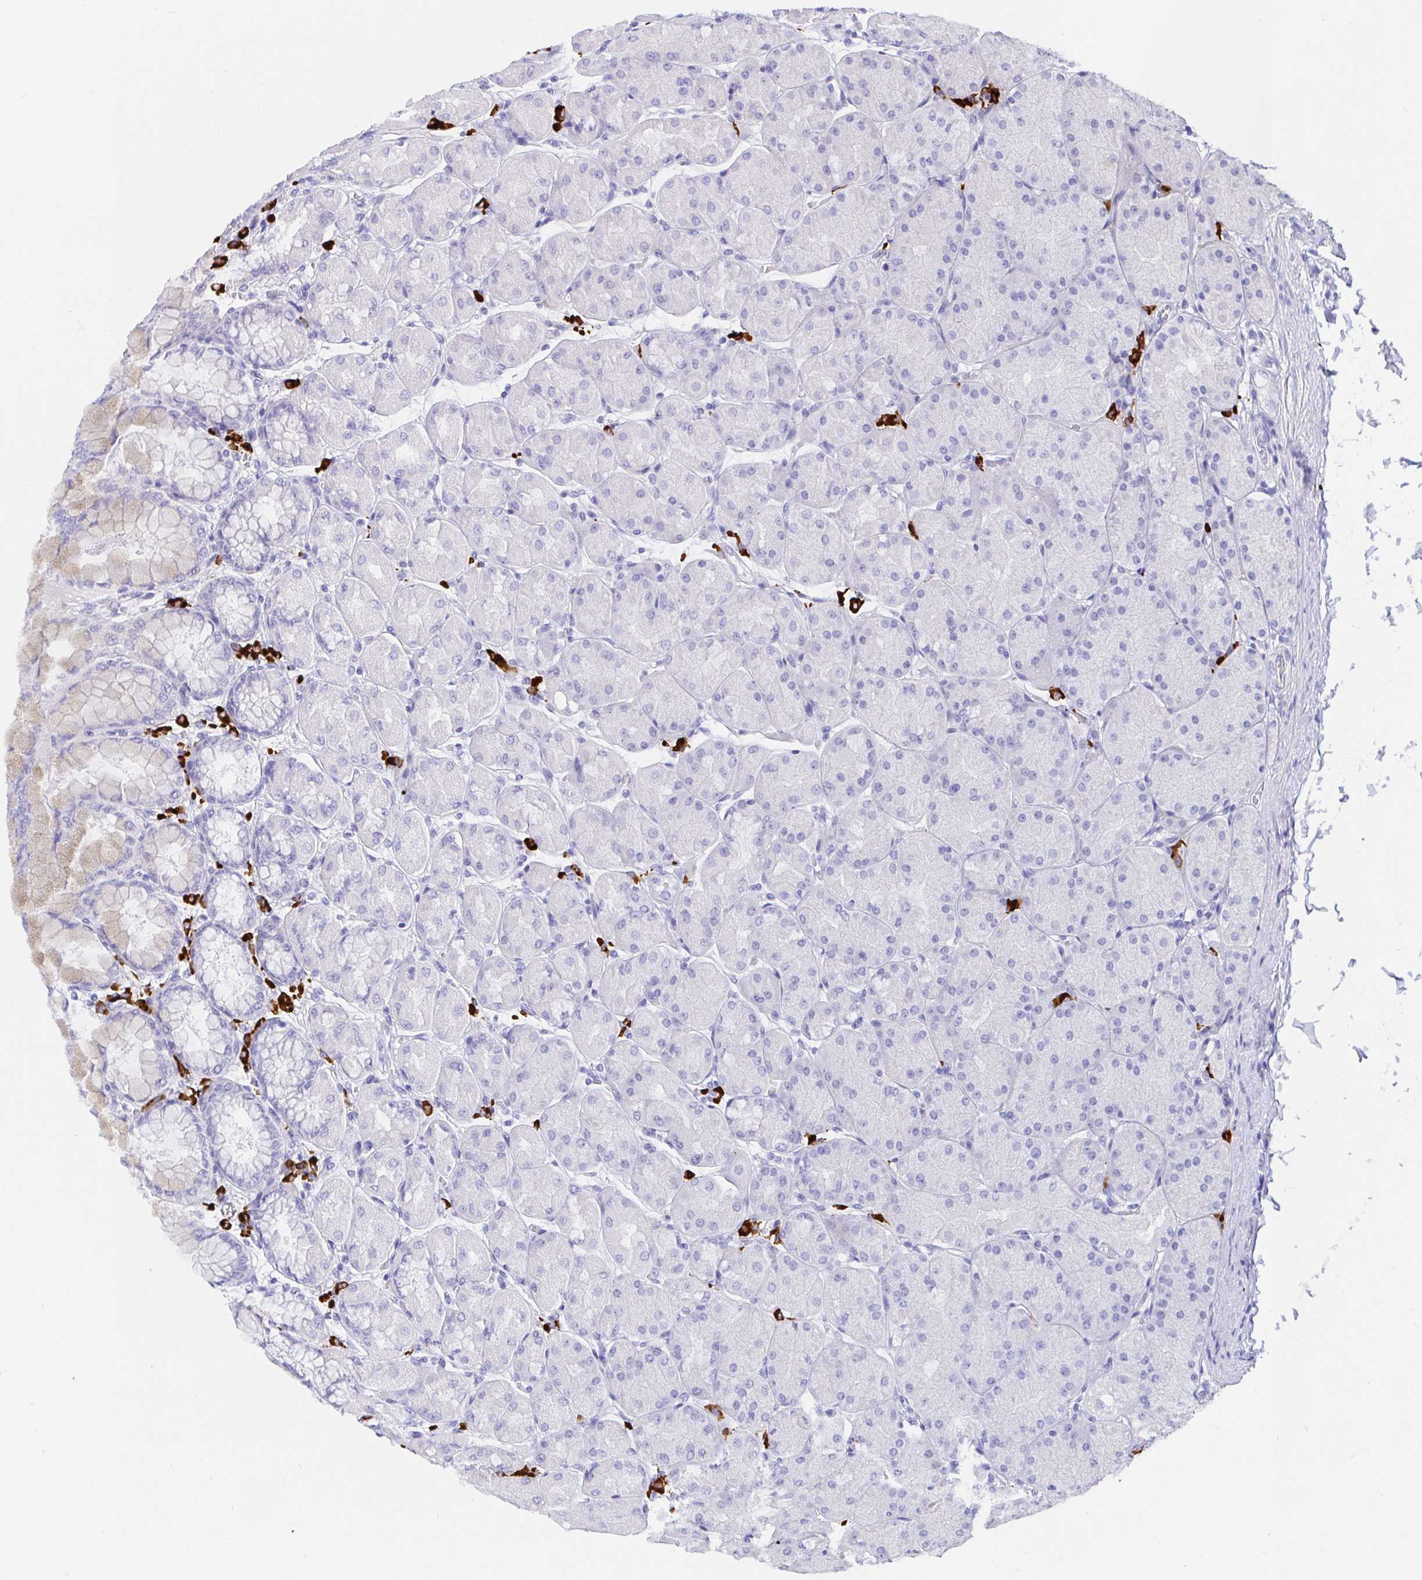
{"staining": {"intensity": "negative", "quantity": "none", "location": "none"}, "tissue": "stomach", "cell_type": "Glandular cells", "image_type": "normal", "snomed": [{"axis": "morphology", "description": "Normal tissue, NOS"}, {"axis": "topography", "description": "Stomach, upper"}], "caption": "Normal stomach was stained to show a protein in brown. There is no significant staining in glandular cells. (DAB immunohistochemistry (IHC), high magnification).", "gene": "CCDC62", "patient": {"sex": "female", "age": 56}}